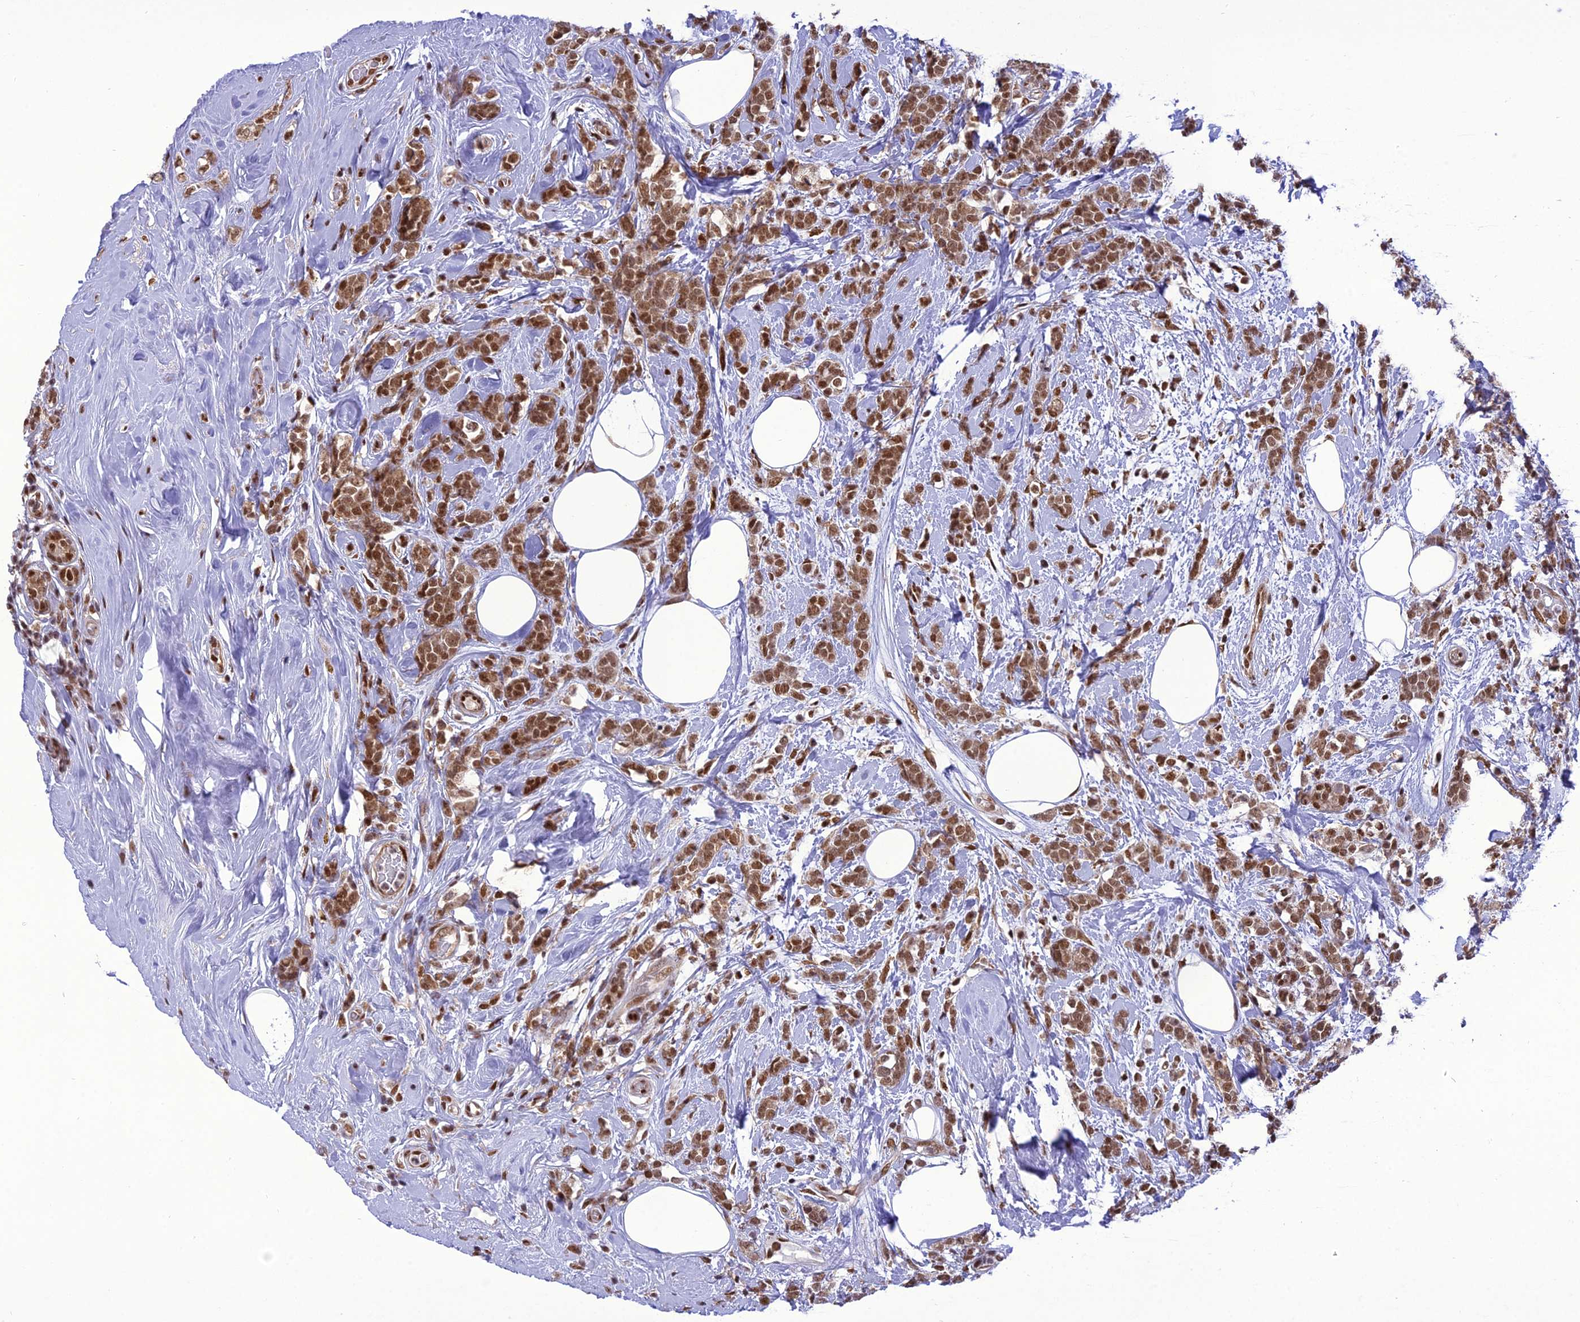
{"staining": {"intensity": "strong", "quantity": ">75%", "location": "nuclear"}, "tissue": "breast cancer", "cell_type": "Tumor cells", "image_type": "cancer", "snomed": [{"axis": "morphology", "description": "Lobular carcinoma"}, {"axis": "topography", "description": "Breast"}], "caption": "Breast cancer stained for a protein (brown) exhibits strong nuclear positive expression in about >75% of tumor cells.", "gene": "DDX1", "patient": {"sex": "female", "age": 58}}